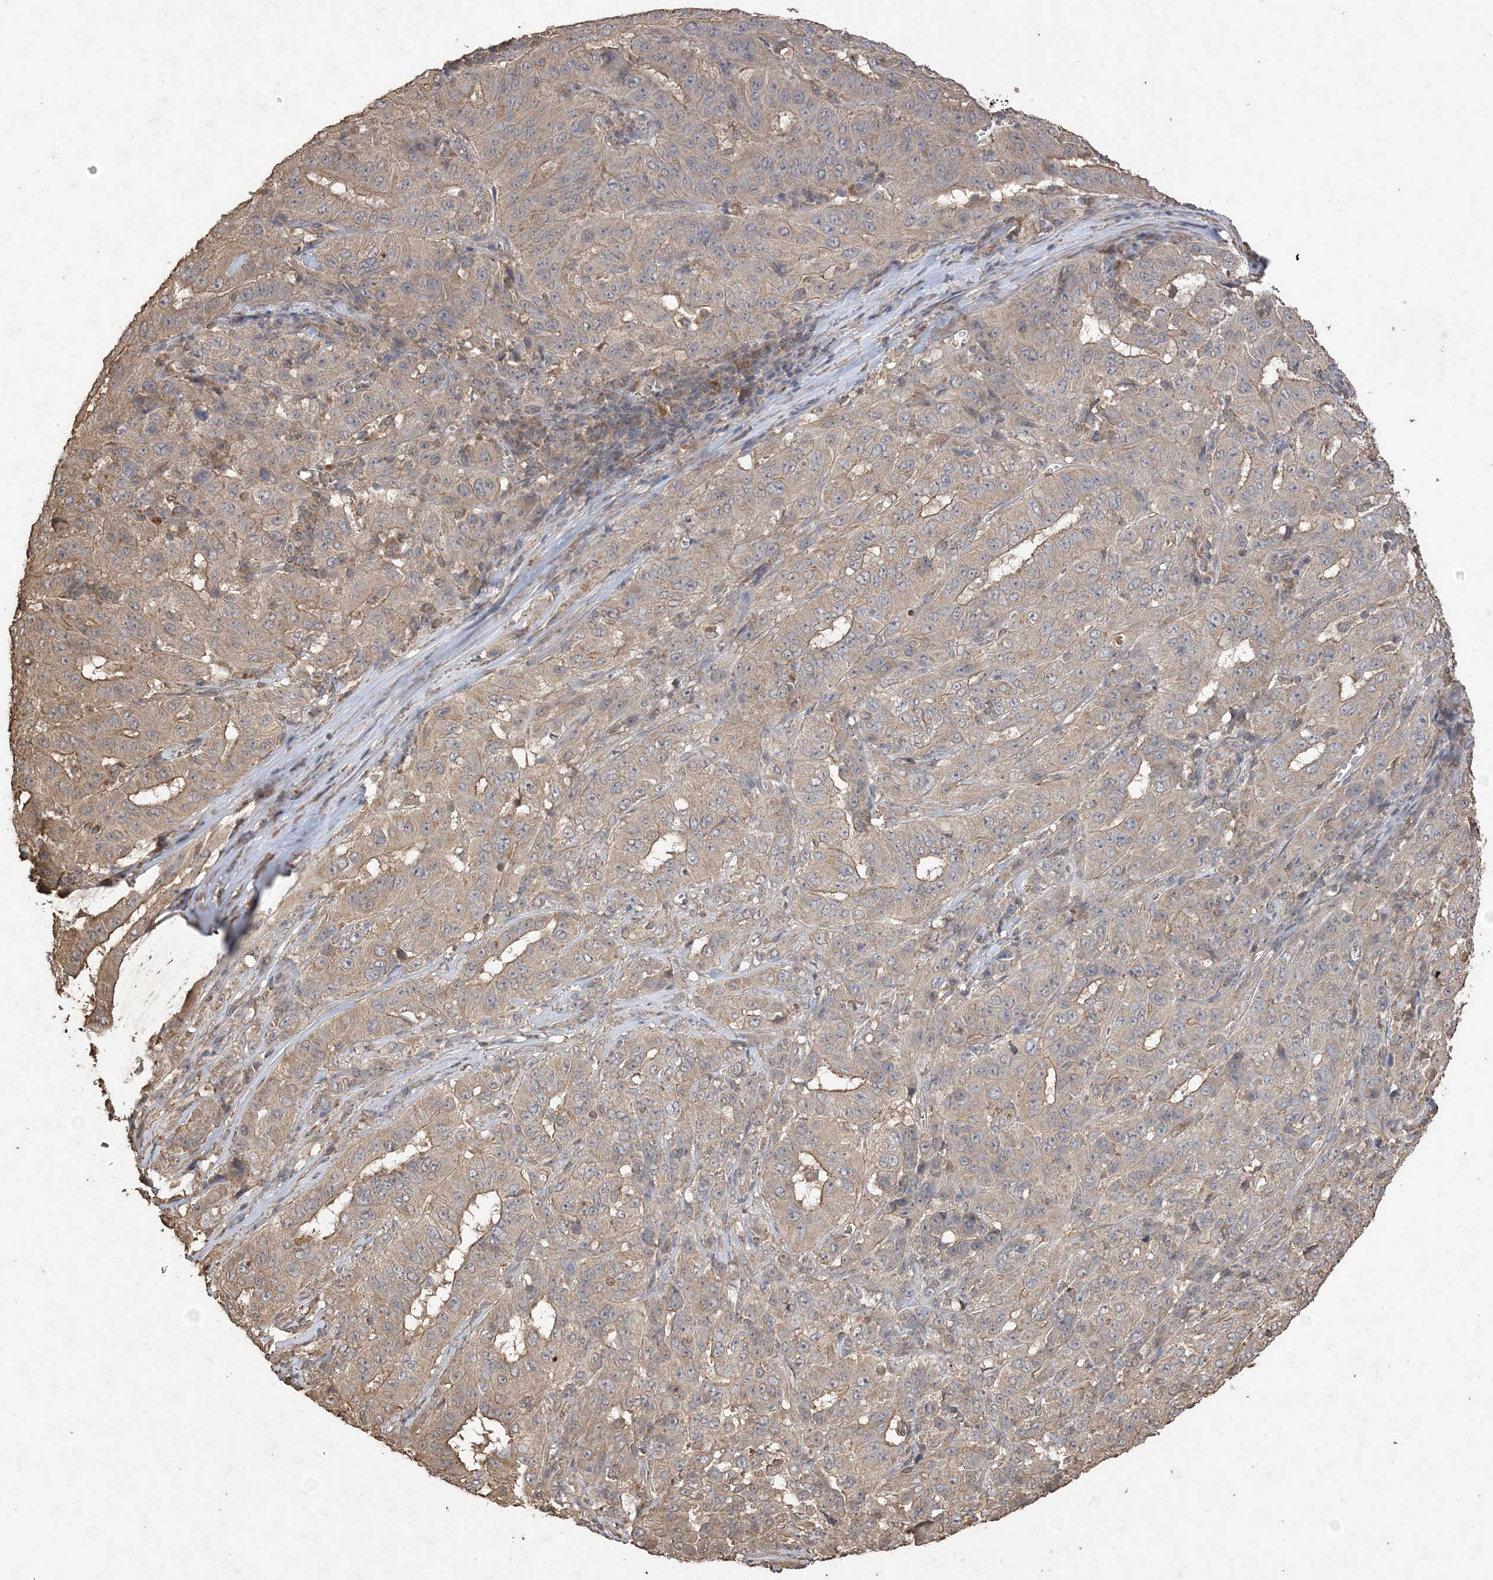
{"staining": {"intensity": "moderate", "quantity": "25%-75%", "location": "cytoplasmic/membranous"}, "tissue": "pancreatic cancer", "cell_type": "Tumor cells", "image_type": "cancer", "snomed": [{"axis": "morphology", "description": "Adenocarcinoma, NOS"}, {"axis": "topography", "description": "Pancreas"}], "caption": "High-power microscopy captured an IHC photomicrograph of pancreatic cancer (adenocarcinoma), revealing moderate cytoplasmic/membranous positivity in about 25%-75% of tumor cells.", "gene": "HPS4", "patient": {"sex": "male", "age": 63}}